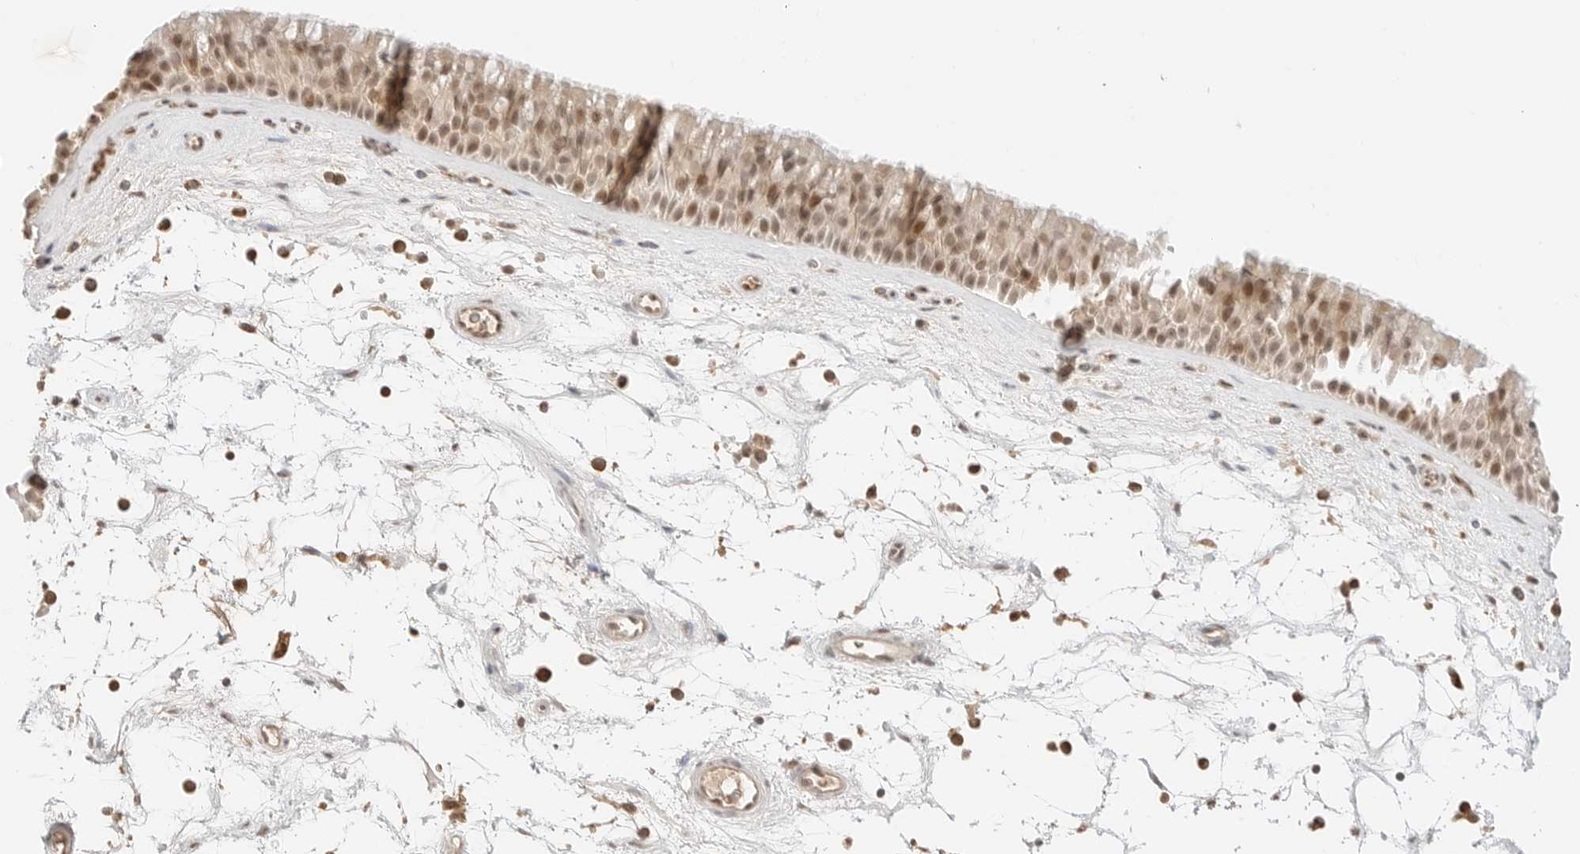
{"staining": {"intensity": "moderate", "quantity": "25%-75%", "location": "cytoplasmic/membranous,nuclear"}, "tissue": "nasopharynx", "cell_type": "Respiratory epithelial cells", "image_type": "normal", "snomed": [{"axis": "morphology", "description": "Normal tissue, NOS"}, {"axis": "topography", "description": "Nasopharynx"}], "caption": "Moderate cytoplasmic/membranous,nuclear expression is appreciated in about 25%-75% of respiratory epithelial cells in unremarkable nasopharynx. The staining was performed using DAB (3,3'-diaminobenzidine) to visualize the protein expression in brown, while the nuclei were stained in blue with hematoxylin (Magnification: 20x).", "gene": "RPS6KL1", "patient": {"sex": "male", "age": 64}}